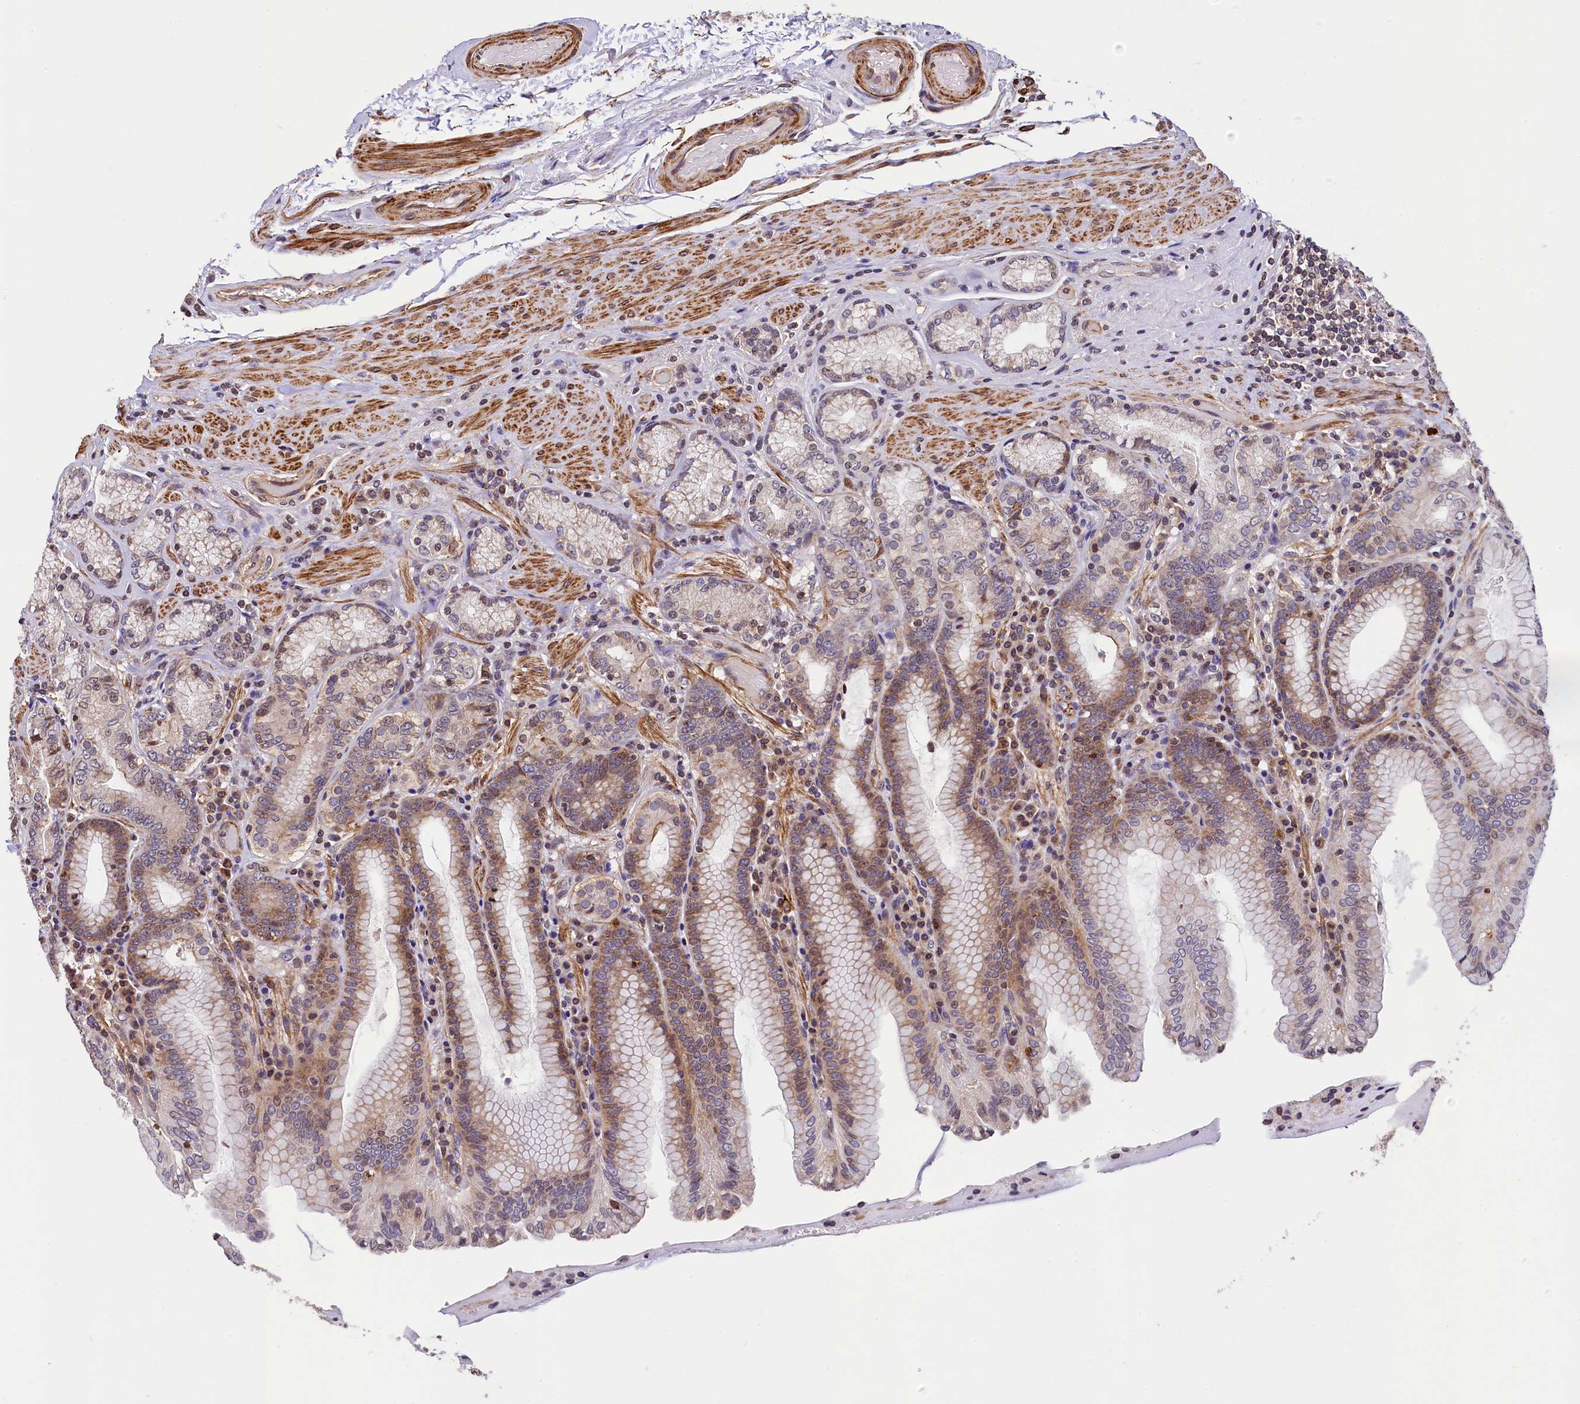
{"staining": {"intensity": "weak", "quantity": "25%-75%", "location": "cytoplasmic/membranous,nuclear"}, "tissue": "stomach", "cell_type": "Glandular cells", "image_type": "normal", "snomed": [{"axis": "morphology", "description": "Normal tissue, NOS"}, {"axis": "topography", "description": "Stomach, upper"}, {"axis": "topography", "description": "Stomach, lower"}], "caption": "The micrograph demonstrates a brown stain indicating the presence of a protein in the cytoplasmic/membranous,nuclear of glandular cells in stomach.", "gene": "ZNF2", "patient": {"sex": "female", "age": 76}}